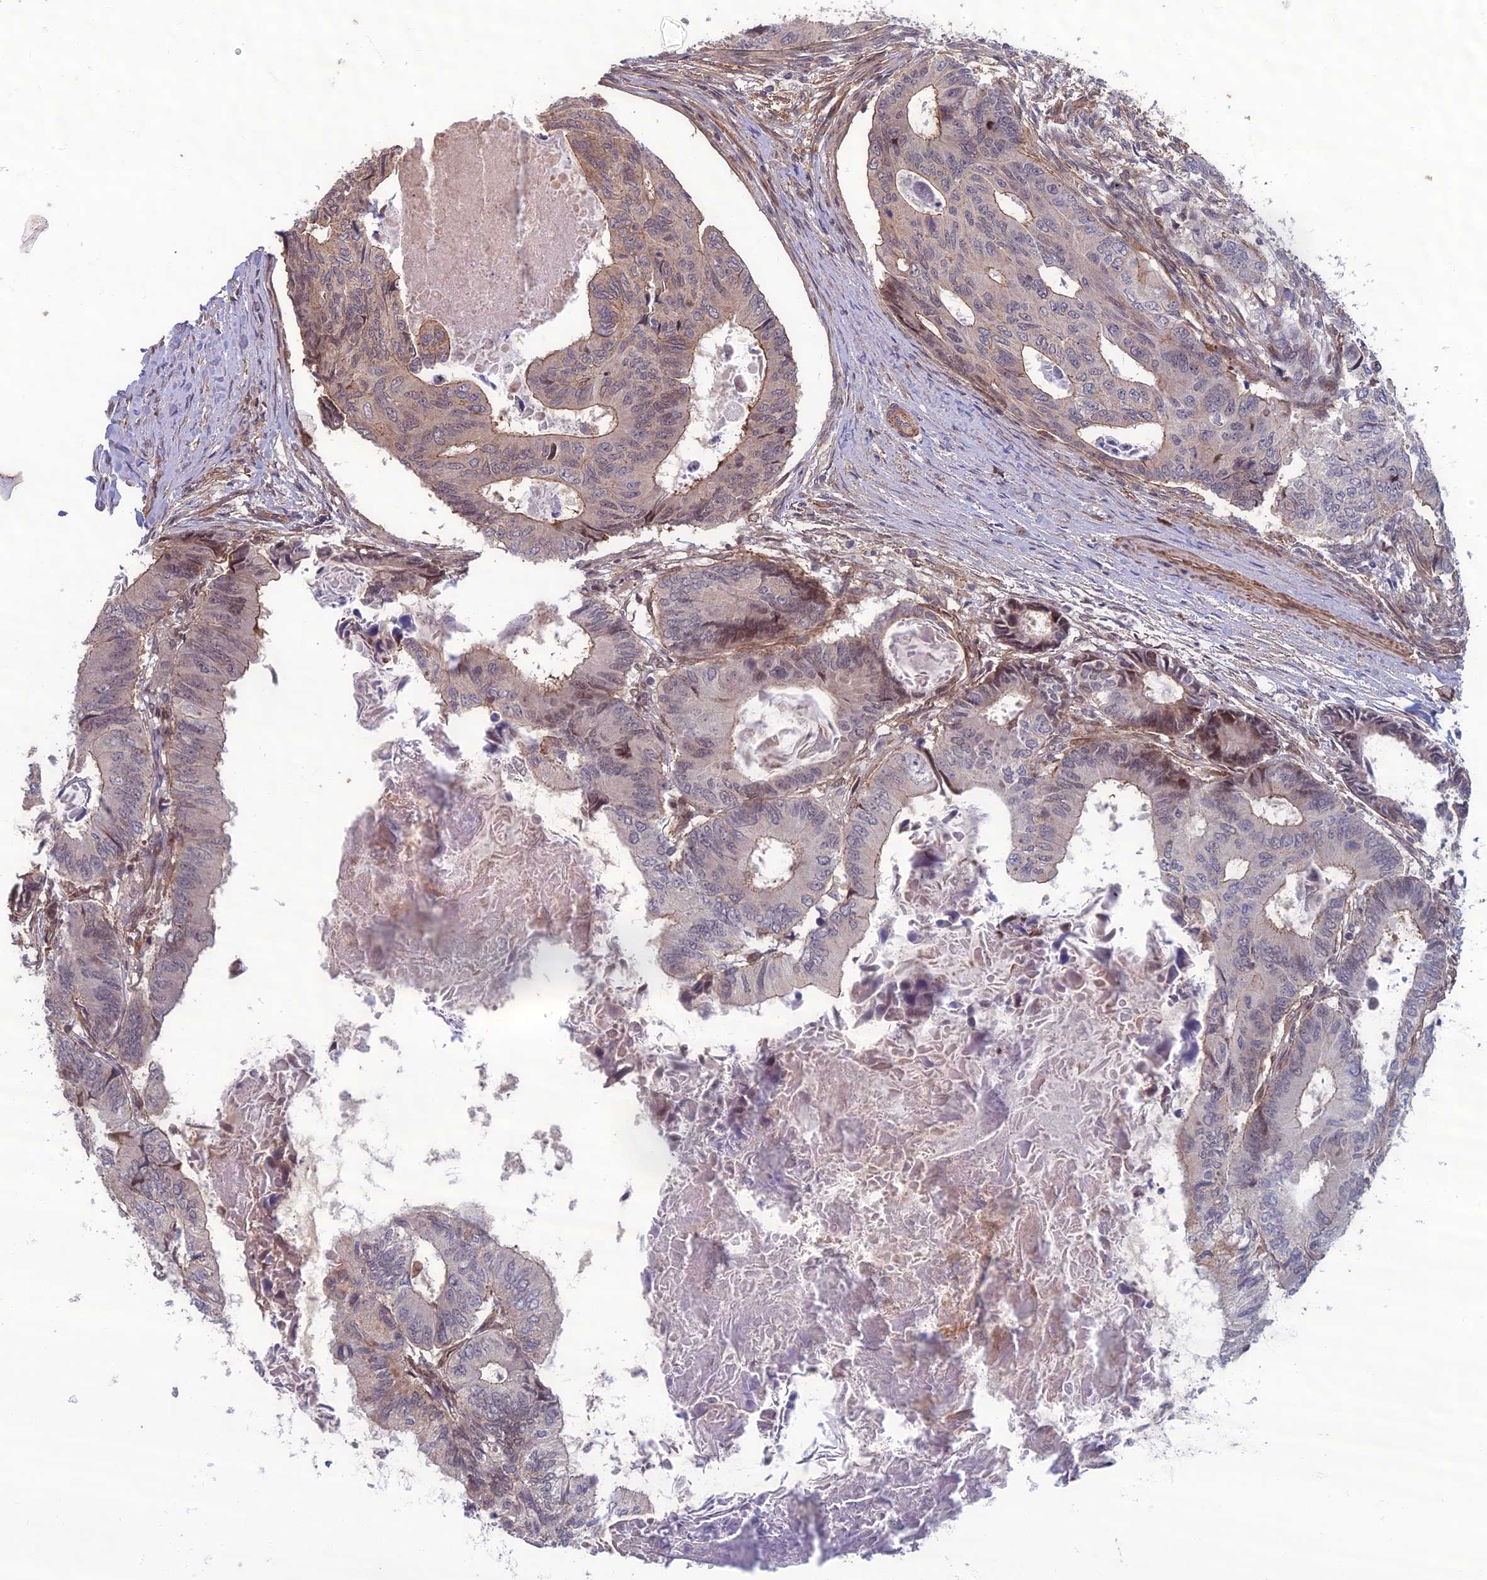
{"staining": {"intensity": "moderate", "quantity": "<25%", "location": "cytoplasmic/membranous"}, "tissue": "colorectal cancer", "cell_type": "Tumor cells", "image_type": "cancer", "snomed": [{"axis": "morphology", "description": "Adenocarcinoma, NOS"}, {"axis": "topography", "description": "Colon"}], "caption": "This is a photomicrograph of immunohistochemistry staining of colorectal cancer, which shows moderate positivity in the cytoplasmic/membranous of tumor cells.", "gene": "CCDC183", "patient": {"sex": "male", "age": 85}}